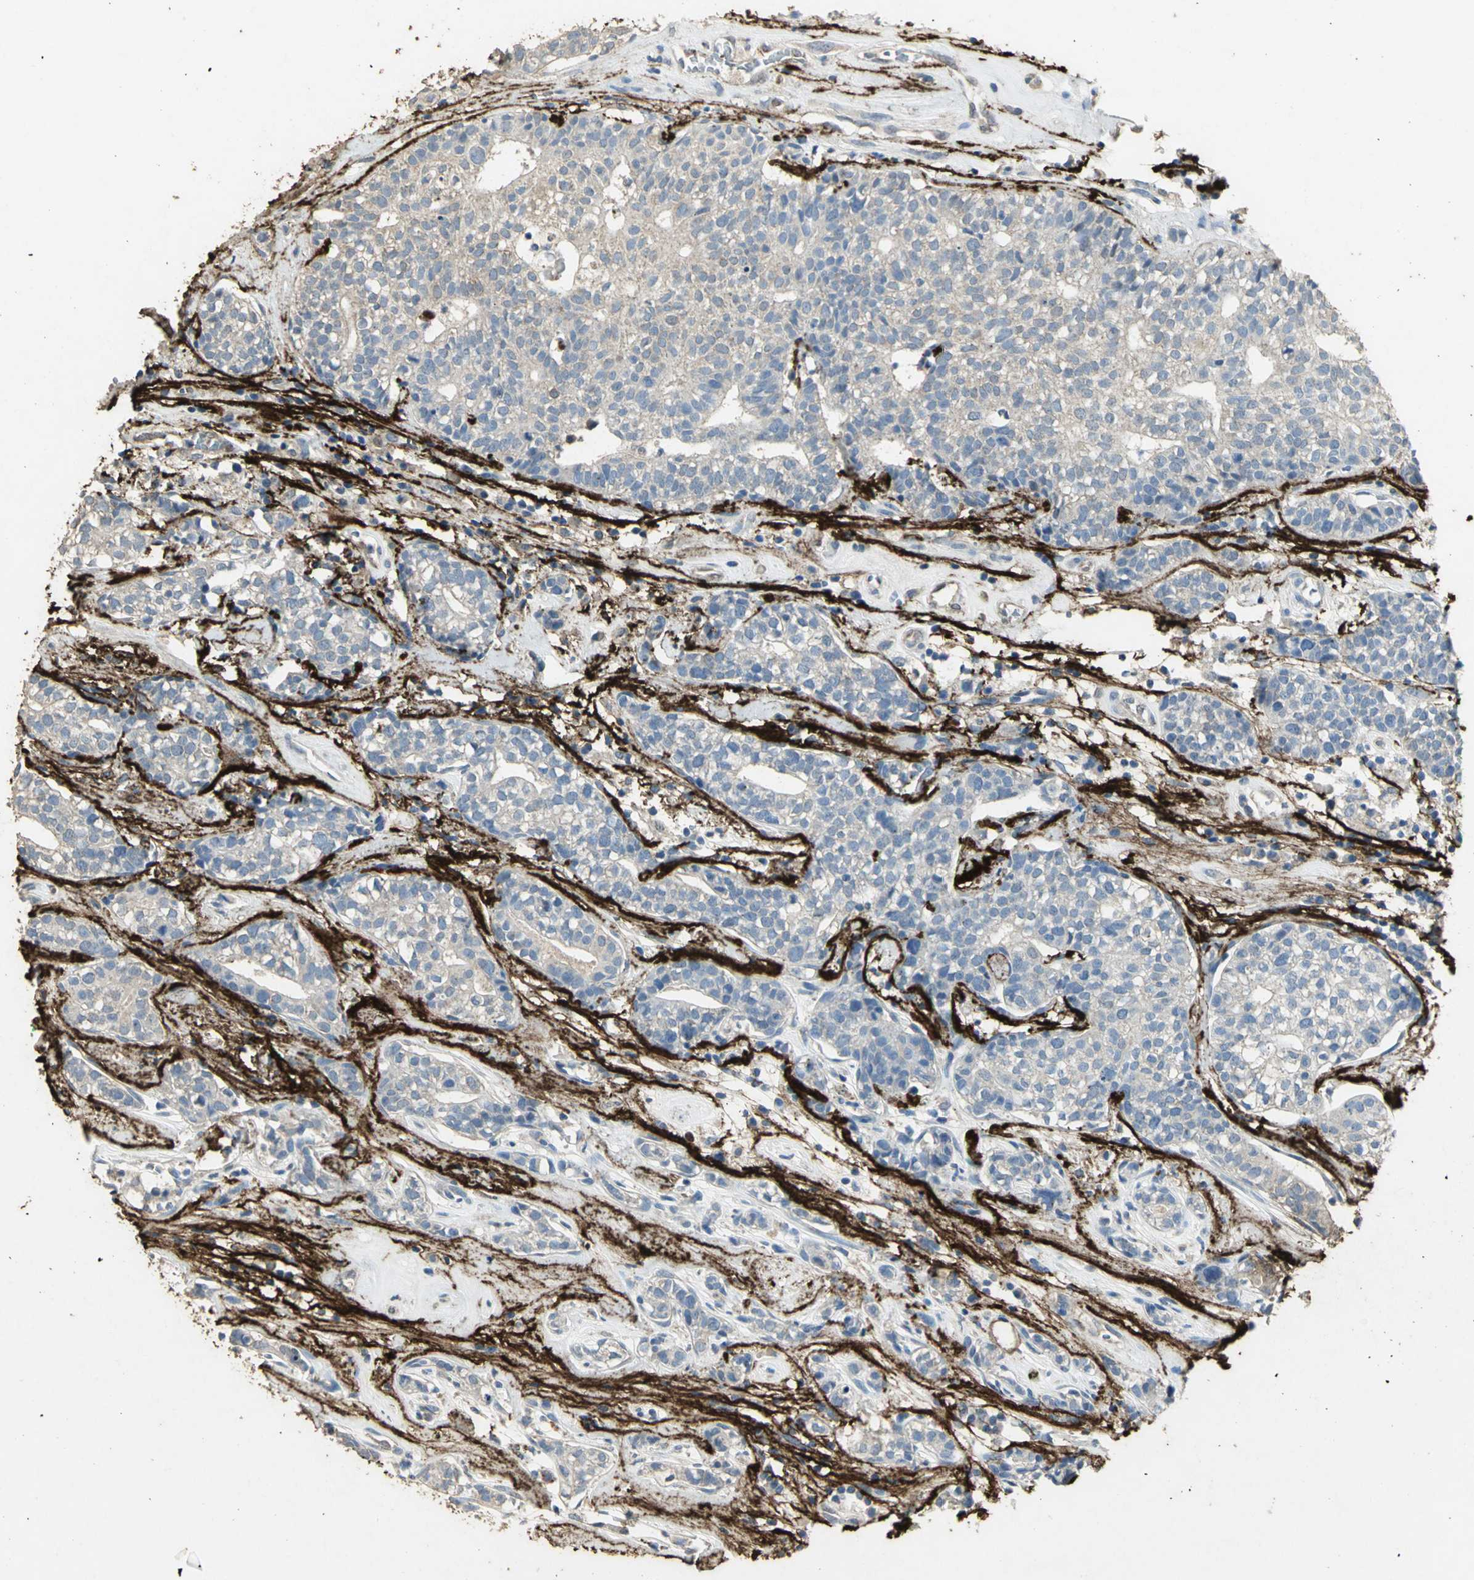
{"staining": {"intensity": "weak", "quantity": "<25%", "location": "cytoplasmic/membranous"}, "tissue": "head and neck cancer", "cell_type": "Tumor cells", "image_type": "cancer", "snomed": [{"axis": "morphology", "description": "Adenocarcinoma, NOS"}, {"axis": "topography", "description": "Salivary gland"}, {"axis": "topography", "description": "Head-Neck"}], "caption": "IHC micrograph of human adenocarcinoma (head and neck) stained for a protein (brown), which displays no expression in tumor cells.", "gene": "ASB9", "patient": {"sex": "female", "age": 65}}